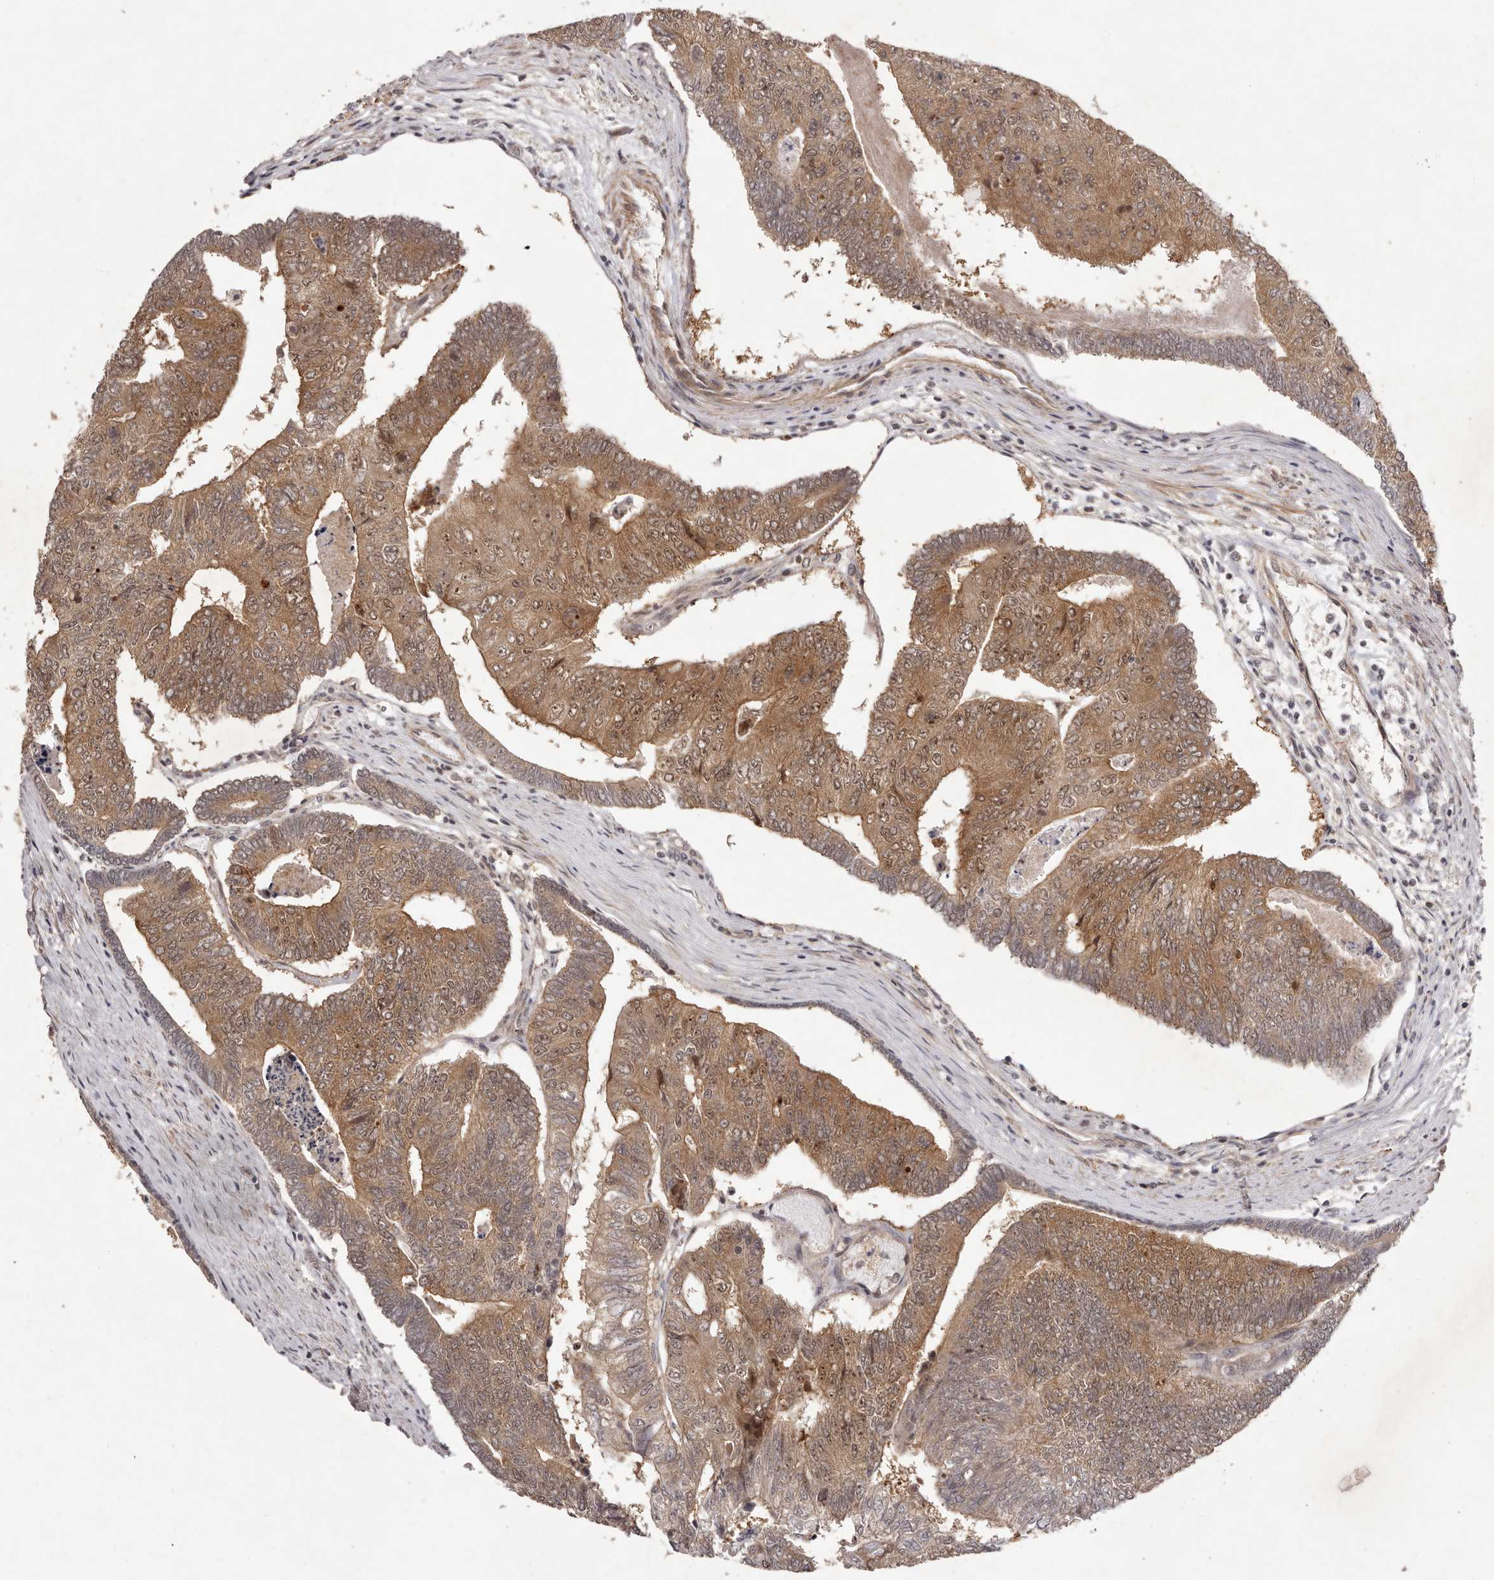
{"staining": {"intensity": "moderate", "quantity": ">75%", "location": "cytoplasmic/membranous,nuclear"}, "tissue": "colorectal cancer", "cell_type": "Tumor cells", "image_type": "cancer", "snomed": [{"axis": "morphology", "description": "Adenocarcinoma, NOS"}, {"axis": "topography", "description": "Colon"}], "caption": "There is medium levels of moderate cytoplasmic/membranous and nuclear staining in tumor cells of adenocarcinoma (colorectal), as demonstrated by immunohistochemical staining (brown color).", "gene": "BUD31", "patient": {"sex": "female", "age": 67}}